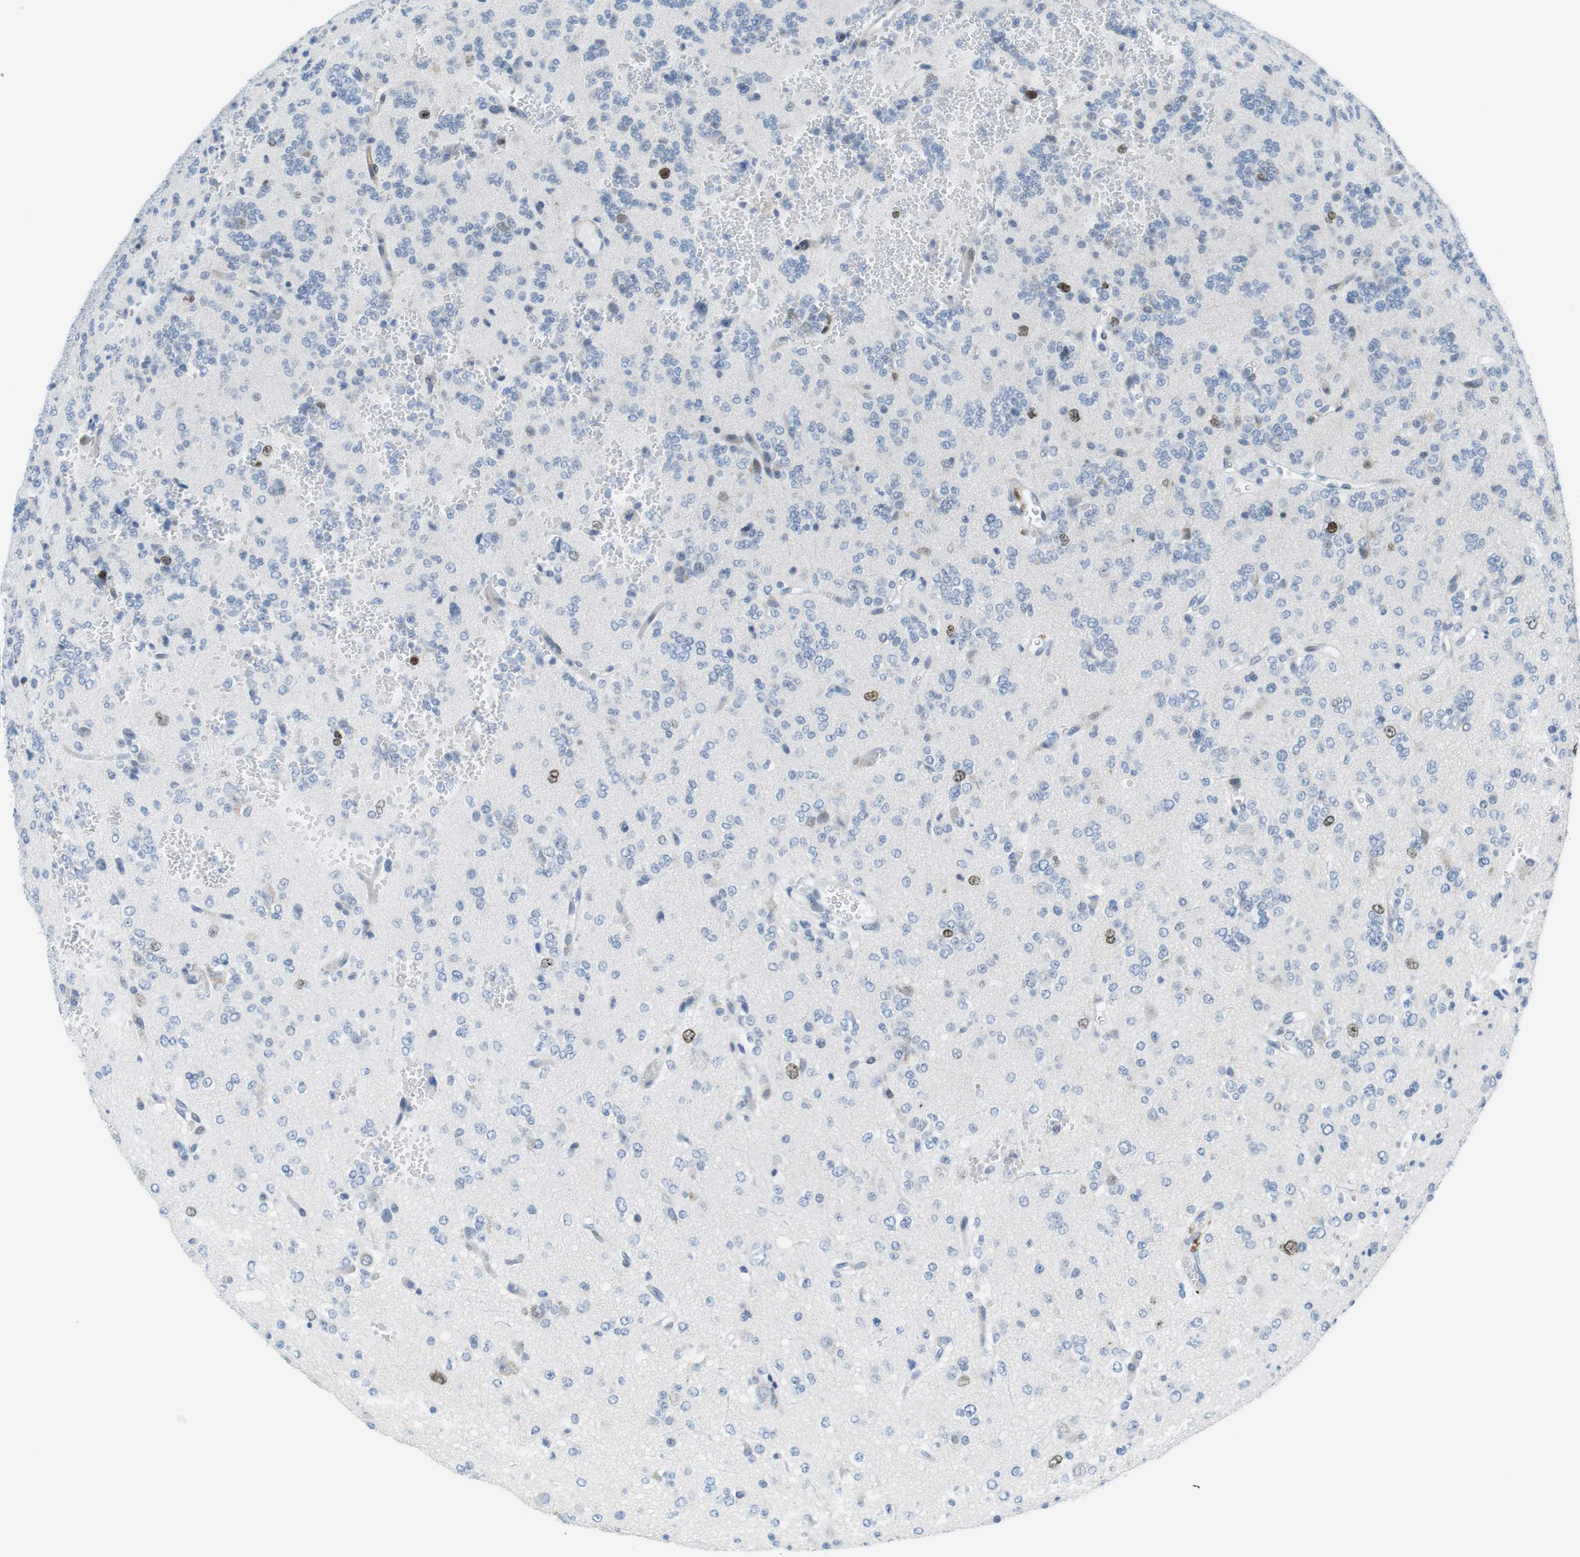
{"staining": {"intensity": "moderate", "quantity": "<25%", "location": "nuclear"}, "tissue": "glioma", "cell_type": "Tumor cells", "image_type": "cancer", "snomed": [{"axis": "morphology", "description": "Glioma, malignant, Low grade"}, {"axis": "topography", "description": "Brain"}], "caption": "Human malignant glioma (low-grade) stained with a brown dye displays moderate nuclear positive positivity in about <25% of tumor cells.", "gene": "CHAF1A", "patient": {"sex": "male", "age": 38}}